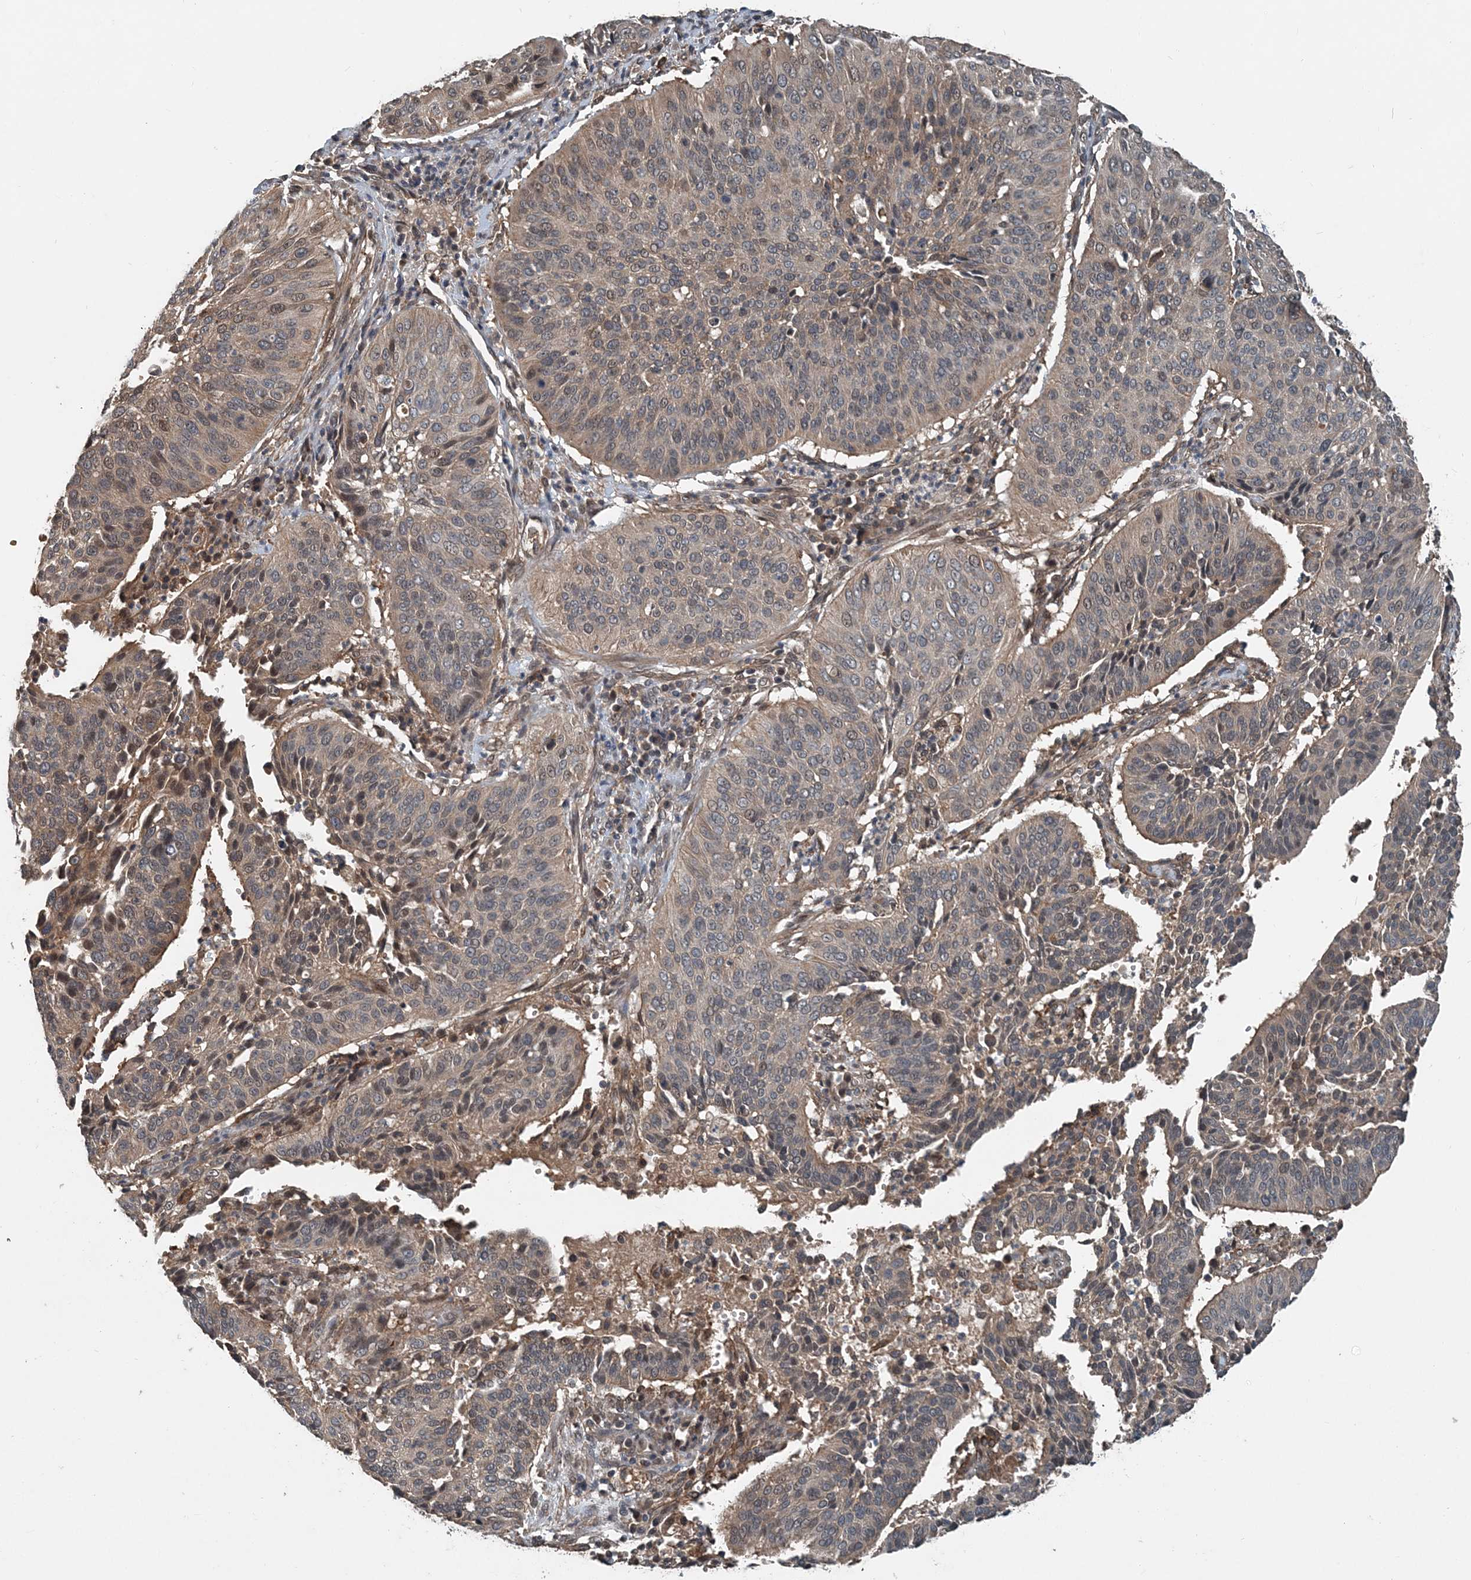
{"staining": {"intensity": "weak", "quantity": "25%-75%", "location": "cytoplasmic/membranous"}, "tissue": "cervical cancer", "cell_type": "Tumor cells", "image_type": "cancer", "snomed": [{"axis": "morphology", "description": "Normal tissue, NOS"}, {"axis": "morphology", "description": "Squamous cell carcinoma, NOS"}, {"axis": "topography", "description": "Cervix"}], "caption": "Protein staining of cervical cancer tissue demonstrates weak cytoplasmic/membranous positivity in approximately 25%-75% of tumor cells.", "gene": "SMPD3", "patient": {"sex": "female", "age": 39}}